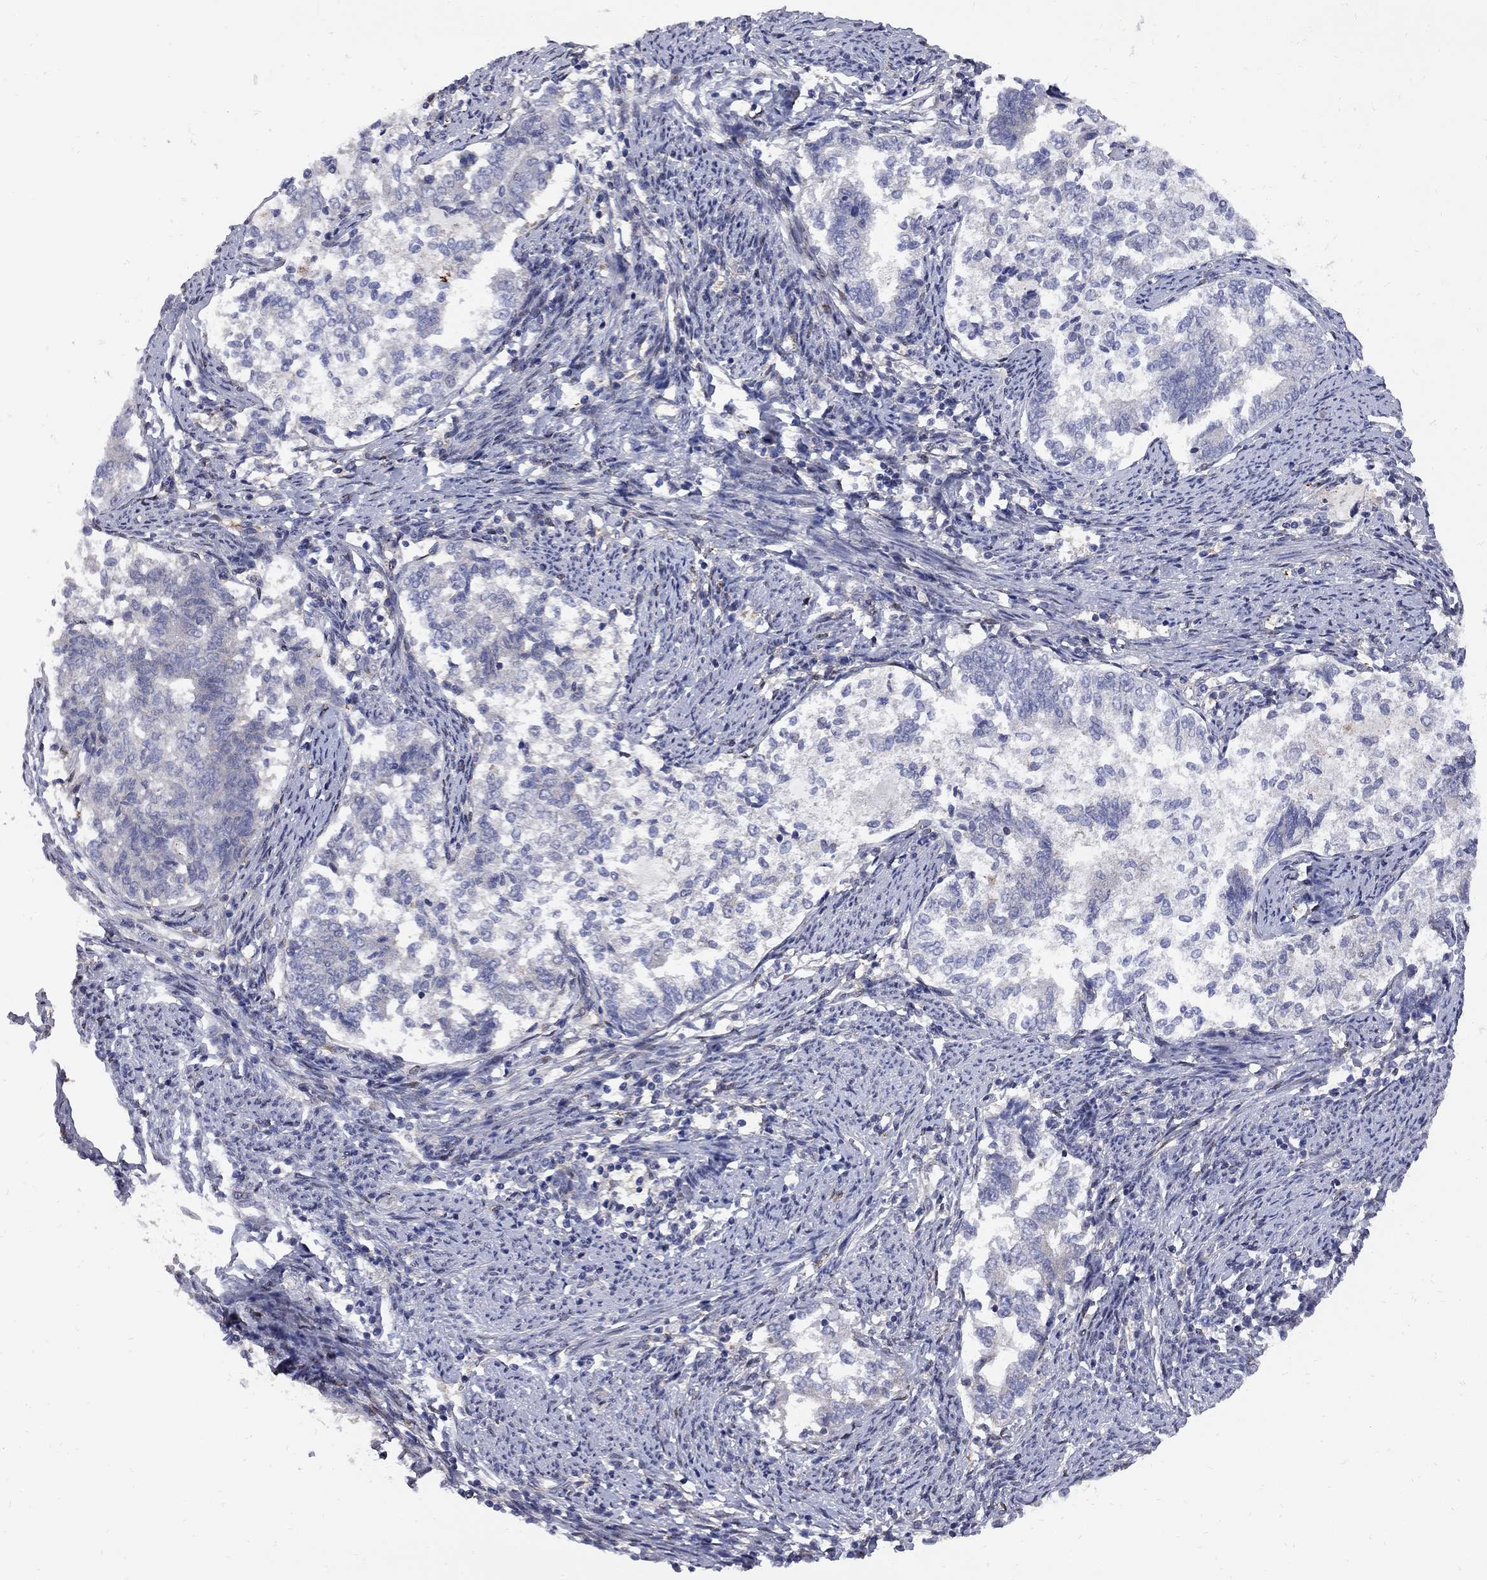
{"staining": {"intensity": "negative", "quantity": "none", "location": "none"}, "tissue": "endometrial cancer", "cell_type": "Tumor cells", "image_type": "cancer", "snomed": [{"axis": "morphology", "description": "Adenocarcinoma, NOS"}, {"axis": "topography", "description": "Endometrium"}], "caption": "An image of endometrial adenocarcinoma stained for a protein displays no brown staining in tumor cells.", "gene": "MTHFR", "patient": {"sex": "female", "age": 65}}